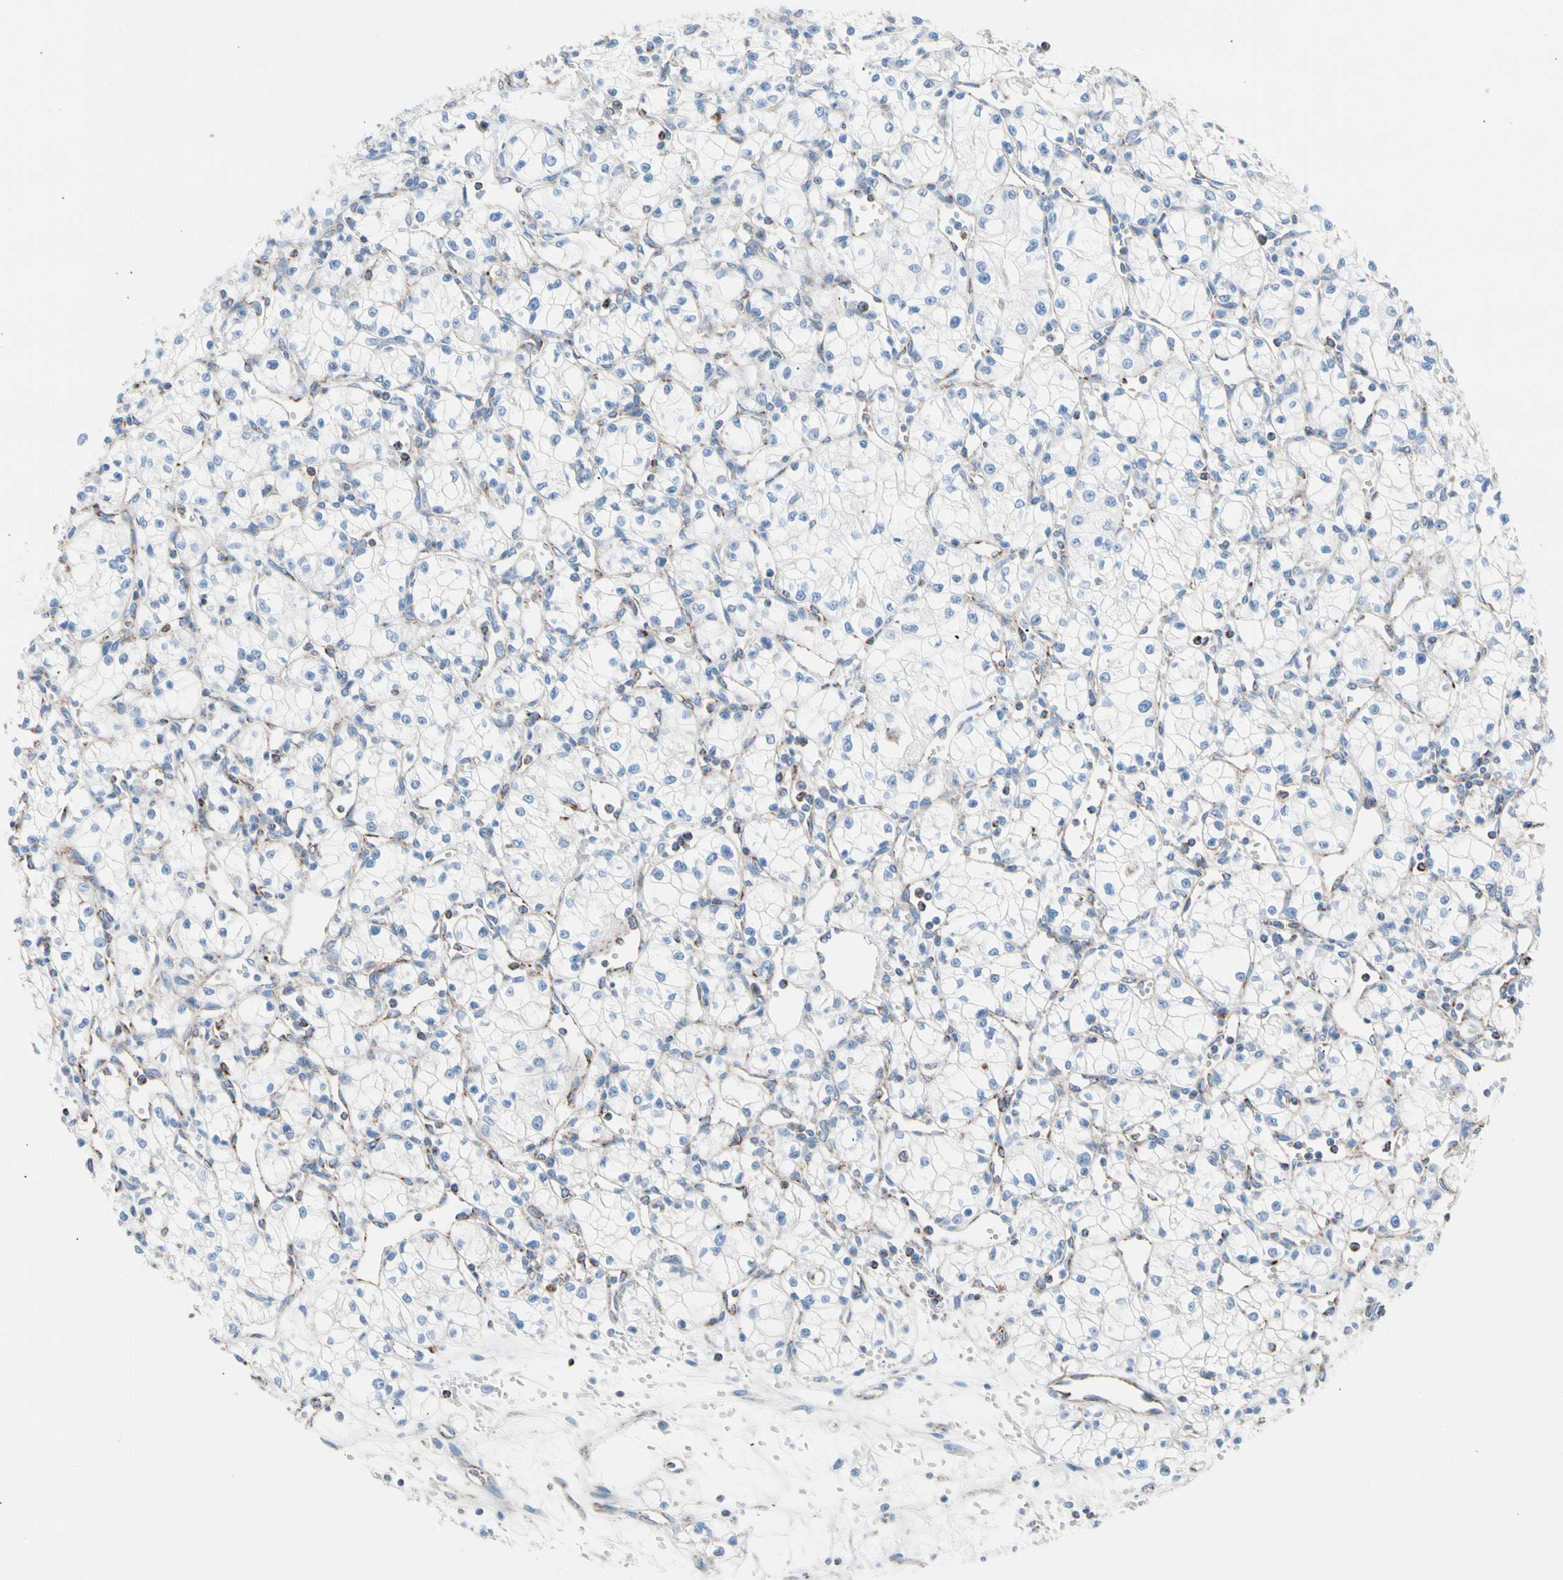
{"staining": {"intensity": "negative", "quantity": "none", "location": "none"}, "tissue": "renal cancer", "cell_type": "Tumor cells", "image_type": "cancer", "snomed": [{"axis": "morphology", "description": "Normal tissue, NOS"}, {"axis": "morphology", "description": "Adenocarcinoma, NOS"}, {"axis": "topography", "description": "Kidney"}], "caption": "Photomicrograph shows no protein expression in tumor cells of renal cancer tissue.", "gene": "HK1", "patient": {"sex": "male", "age": 59}}